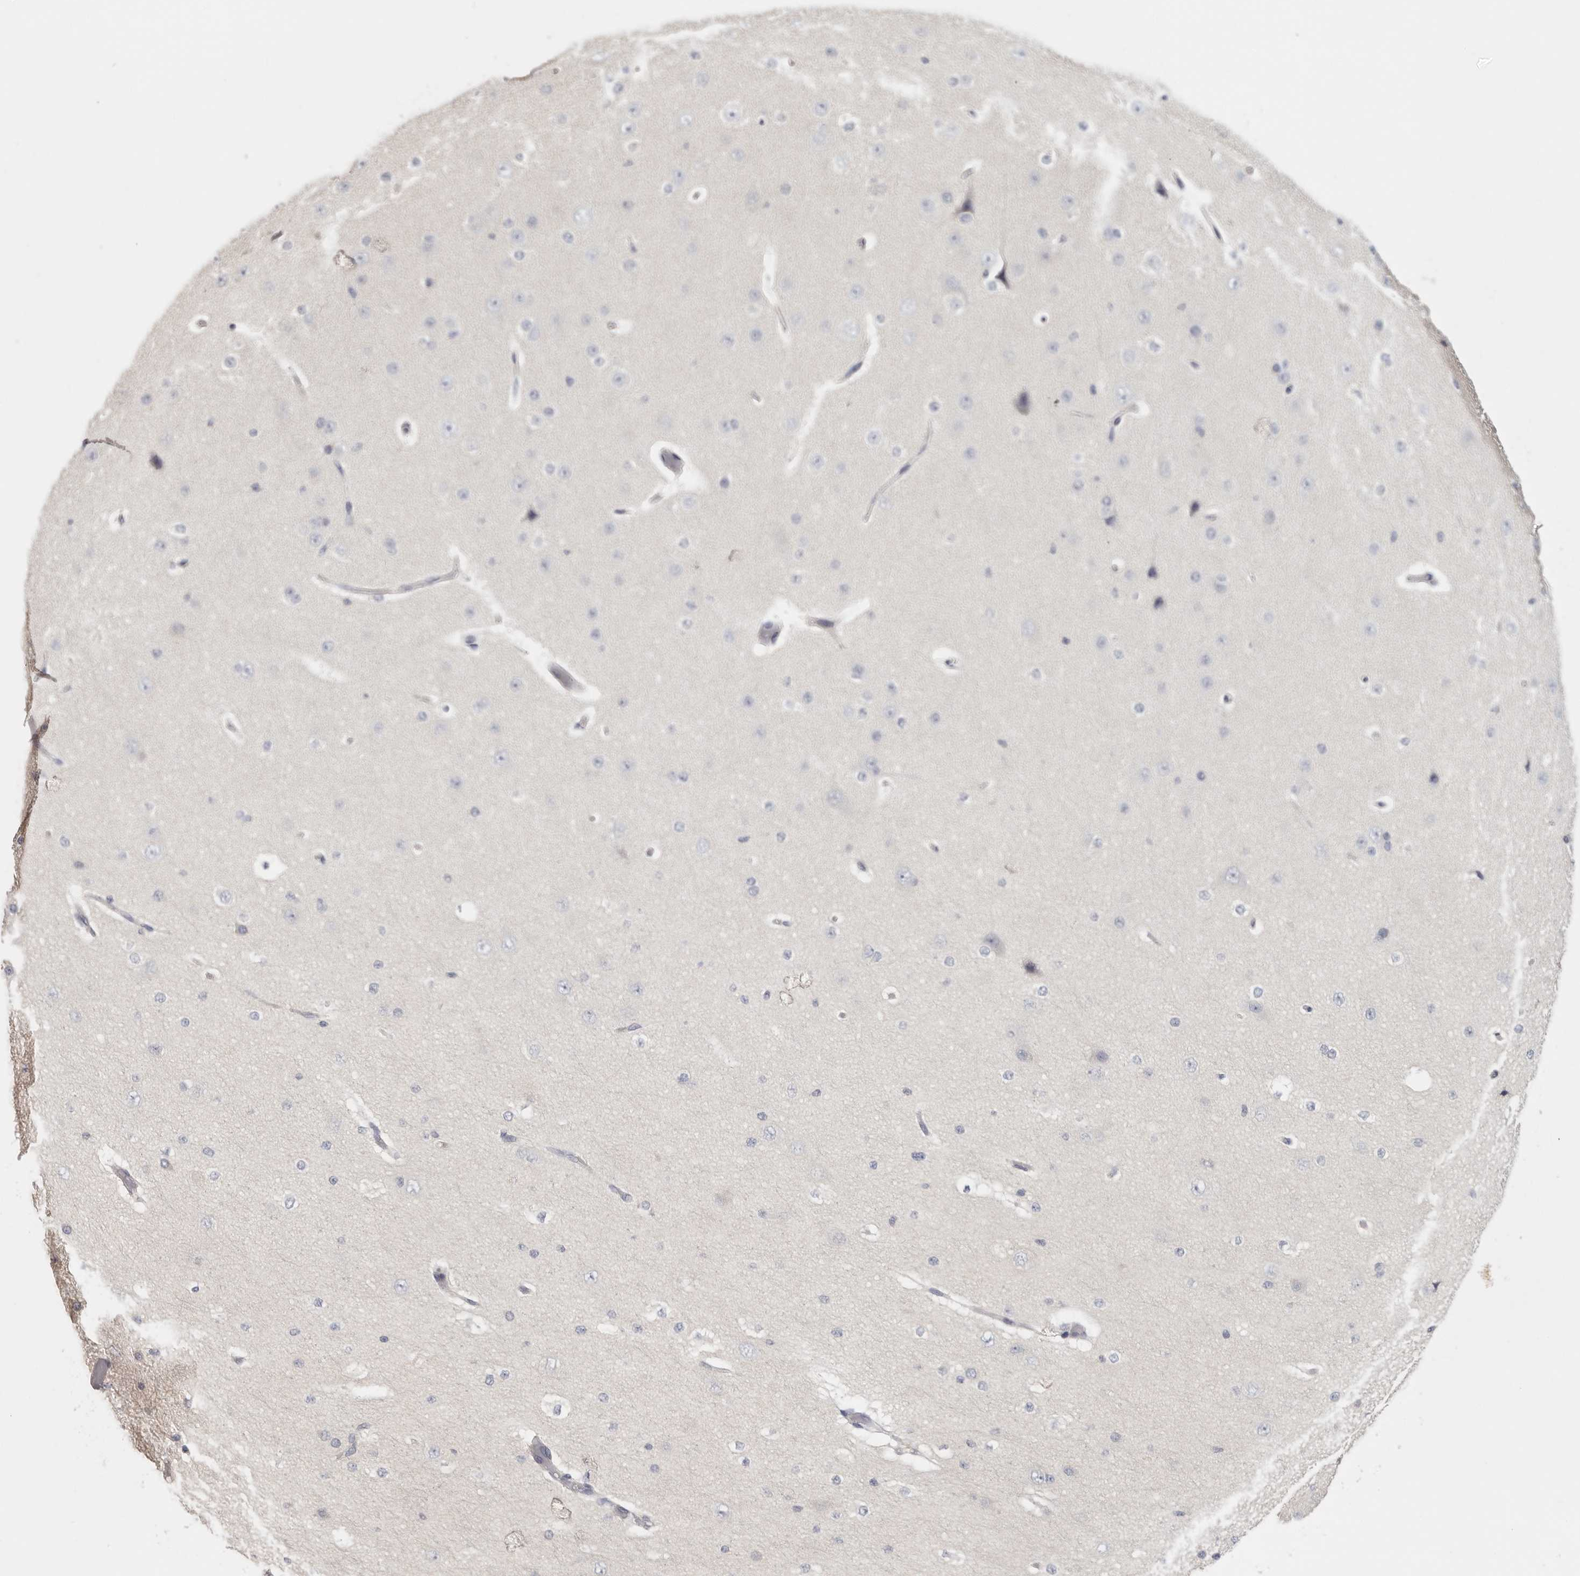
{"staining": {"intensity": "negative", "quantity": "none", "location": "none"}, "tissue": "cerebral cortex", "cell_type": "Endothelial cells", "image_type": "normal", "snomed": [{"axis": "morphology", "description": "Normal tissue, NOS"}, {"axis": "morphology", "description": "Developmental malformation"}, {"axis": "topography", "description": "Cerebral cortex"}], "caption": "Endothelial cells show no significant positivity in normal cerebral cortex. Nuclei are stained in blue.", "gene": "DNAJC11", "patient": {"sex": "female", "age": 30}}